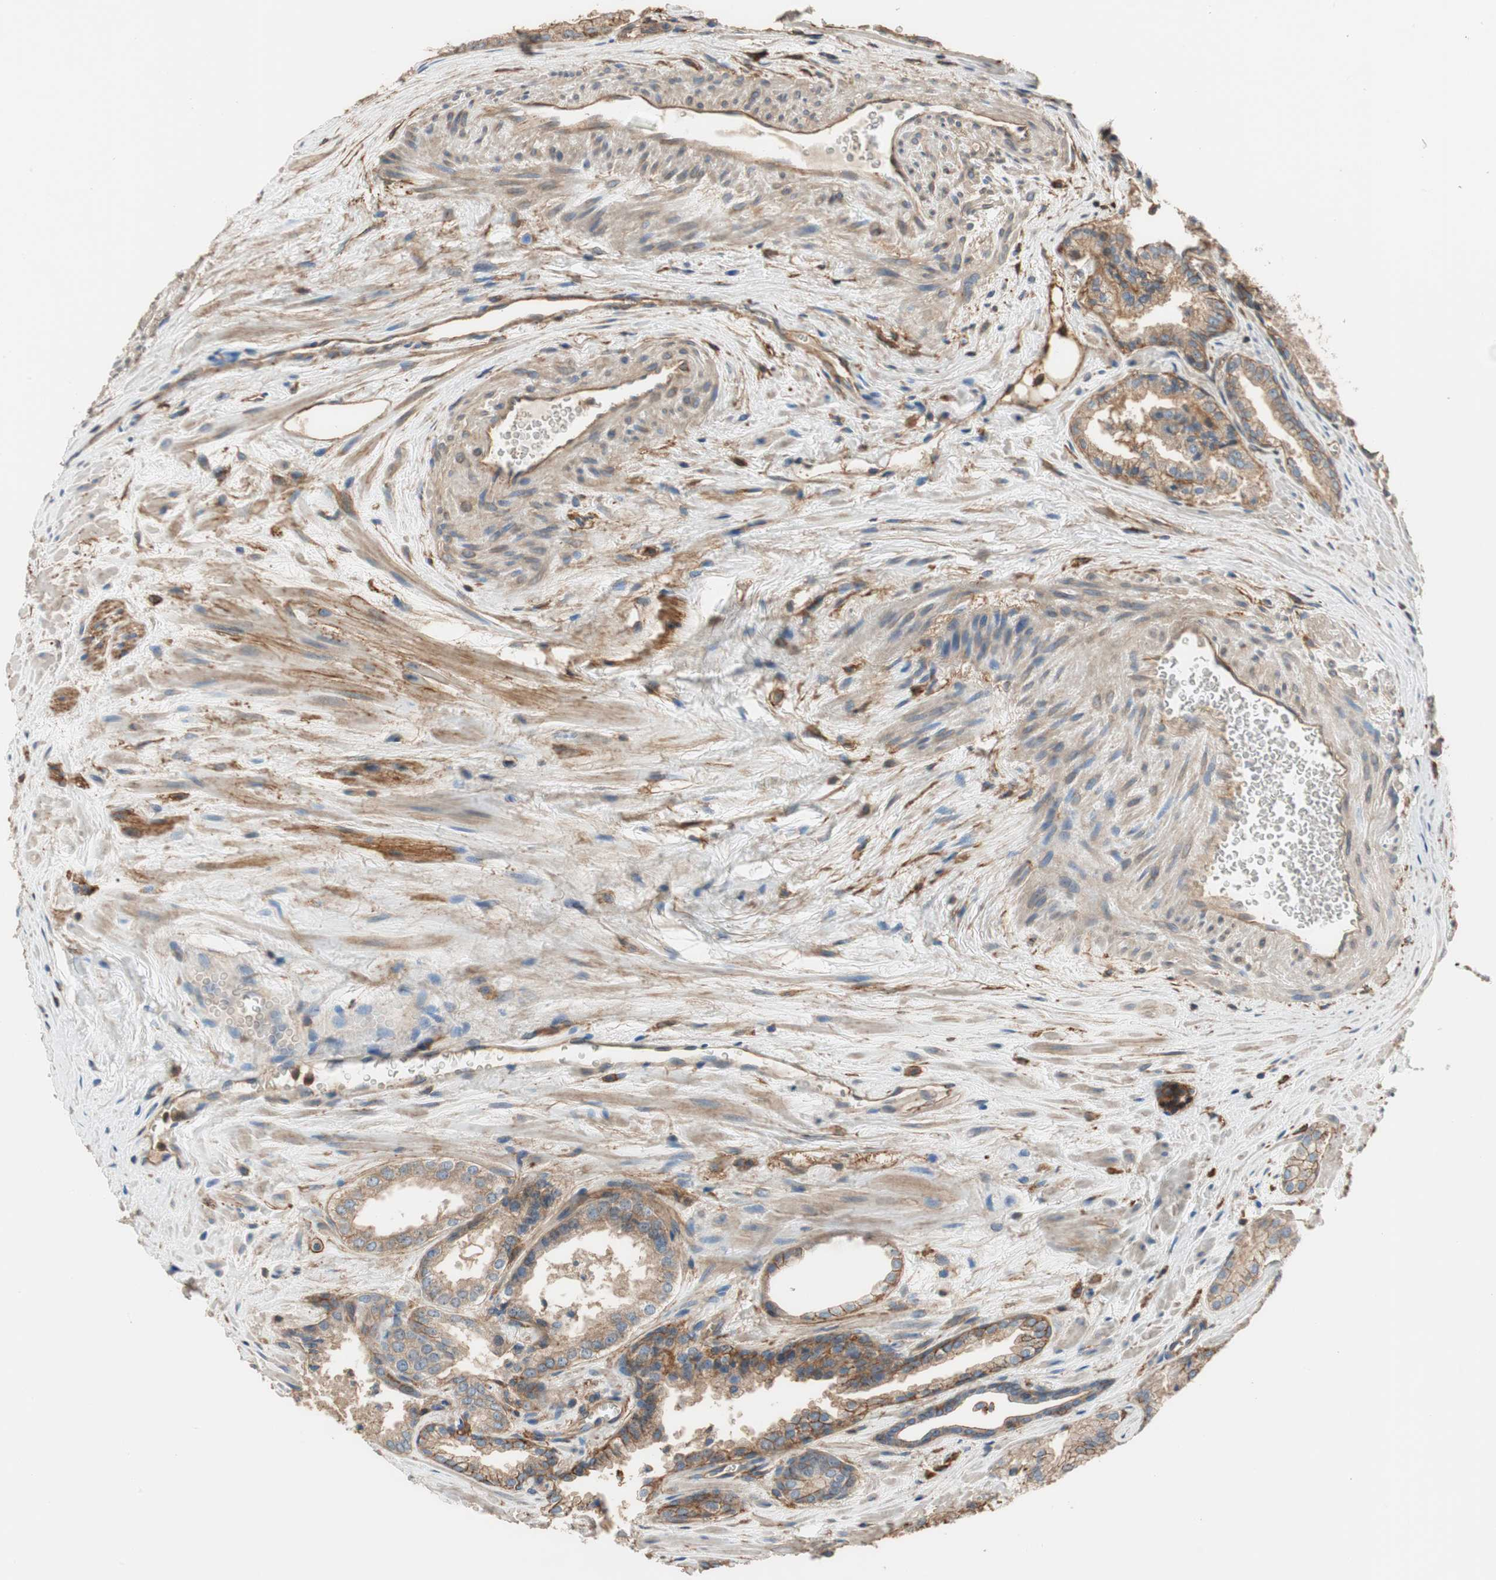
{"staining": {"intensity": "moderate", "quantity": ">75%", "location": "cytoplasmic/membranous"}, "tissue": "prostate cancer", "cell_type": "Tumor cells", "image_type": "cancer", "snomed": [{"axis": "morphology", "description": "Adenocarcinoma, Low grade"}, {"axis": "topography", "description": "Prostate"}], "caption": "A high-resolution image shows IHC staining of low-grade adenocarcinoma (prostate), which shows moderate cytoplasmic/membranous positivity in approximately >75% of tumor cells.", "gene": "IL1RL1", "patient": {"sex": "male", "age": 60}}